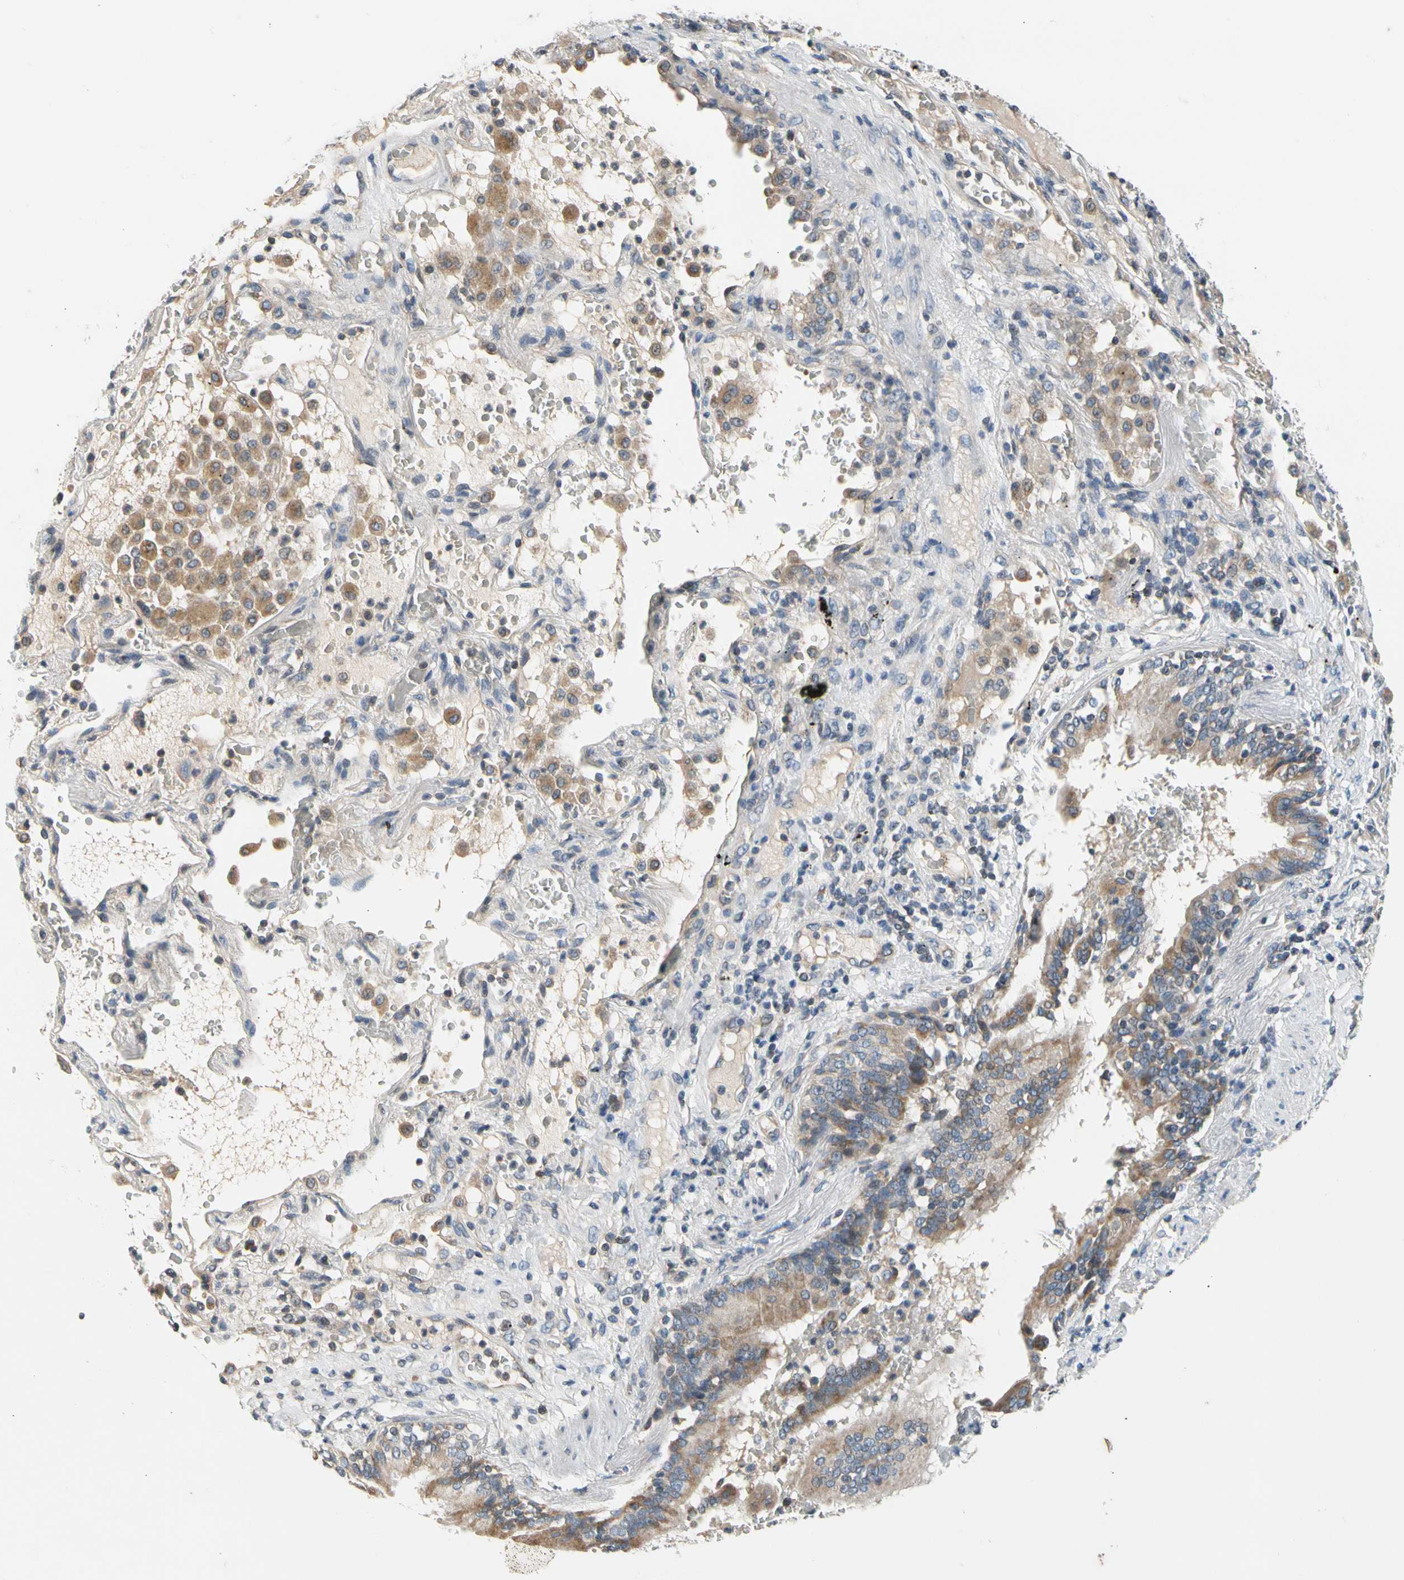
{"staining": {"intensity": "moderate", "quantity": "<25%", "location": "cytoplasmic/membranous"}, "tissue": "lung cancer", "cell_type": "Tumor cells", "image_type": "cancer", "snomed": [{"axis": "morphology", "description": "Squamous cell carcinoma, NOS"}, {"axis": "topography", "description": "Lung"}], "caption": "Immunohistochemical staining of lung squamous cell carcinoma shows moderate cytoplasmic/membranous protein staining in approximately <25% of tumor cells. (IHC, brightfield microscopy, high magnification).", "gene": "SOX30", "patient": {"sex": "male", "age": 57}}